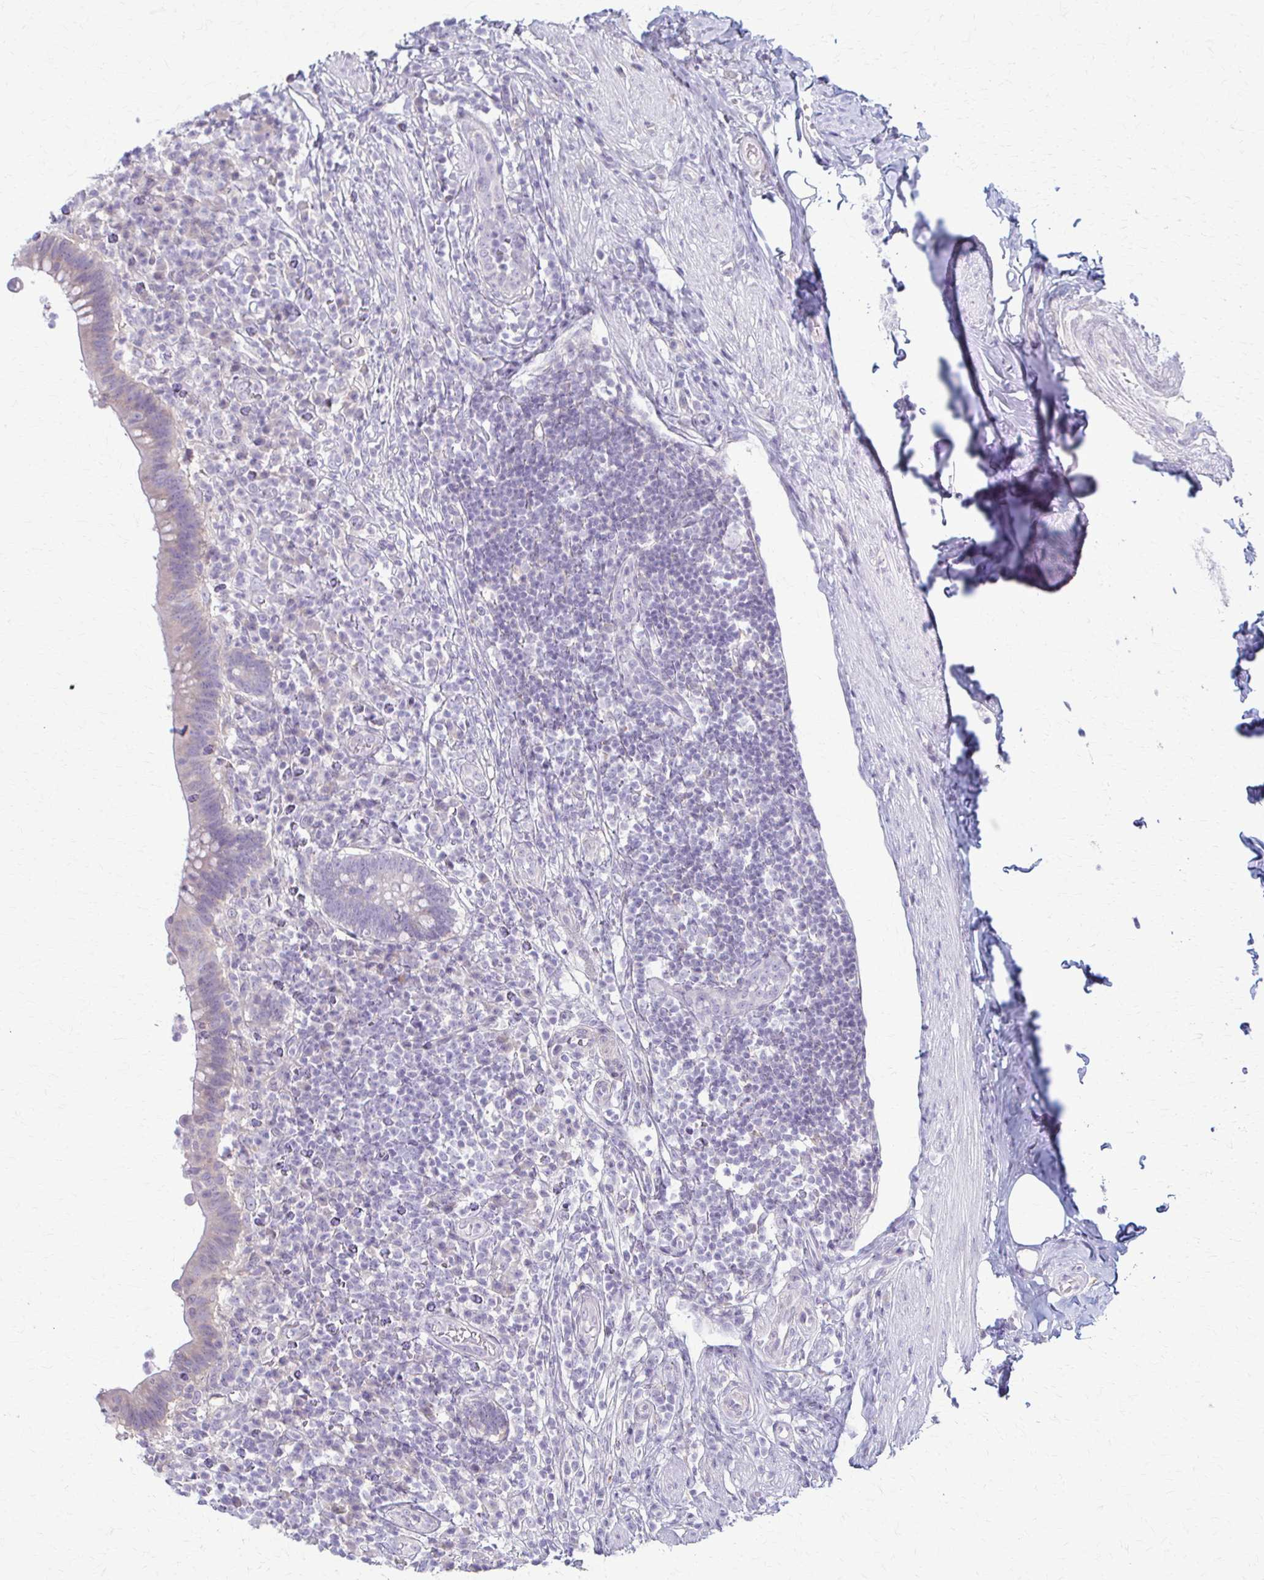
{"staining": {"intensity": "weak", "quantity": "<25%", "location": "cytoplasmic/membranous"}, "tissue": "appendix", "cell_type": "Glandular cells", "image_type": "normal", "snomed": [{"axis": "morphology", "description": "Normal tissue, NOS"}, {"axis": "topography", "description": "Appendix"}], "caption": "Appendix stained for a protein using immunohistochemistry demonstrates no staining glandular cells.", "gene": "PRKRA", "patient": {"sex": "female", "age": 56}}